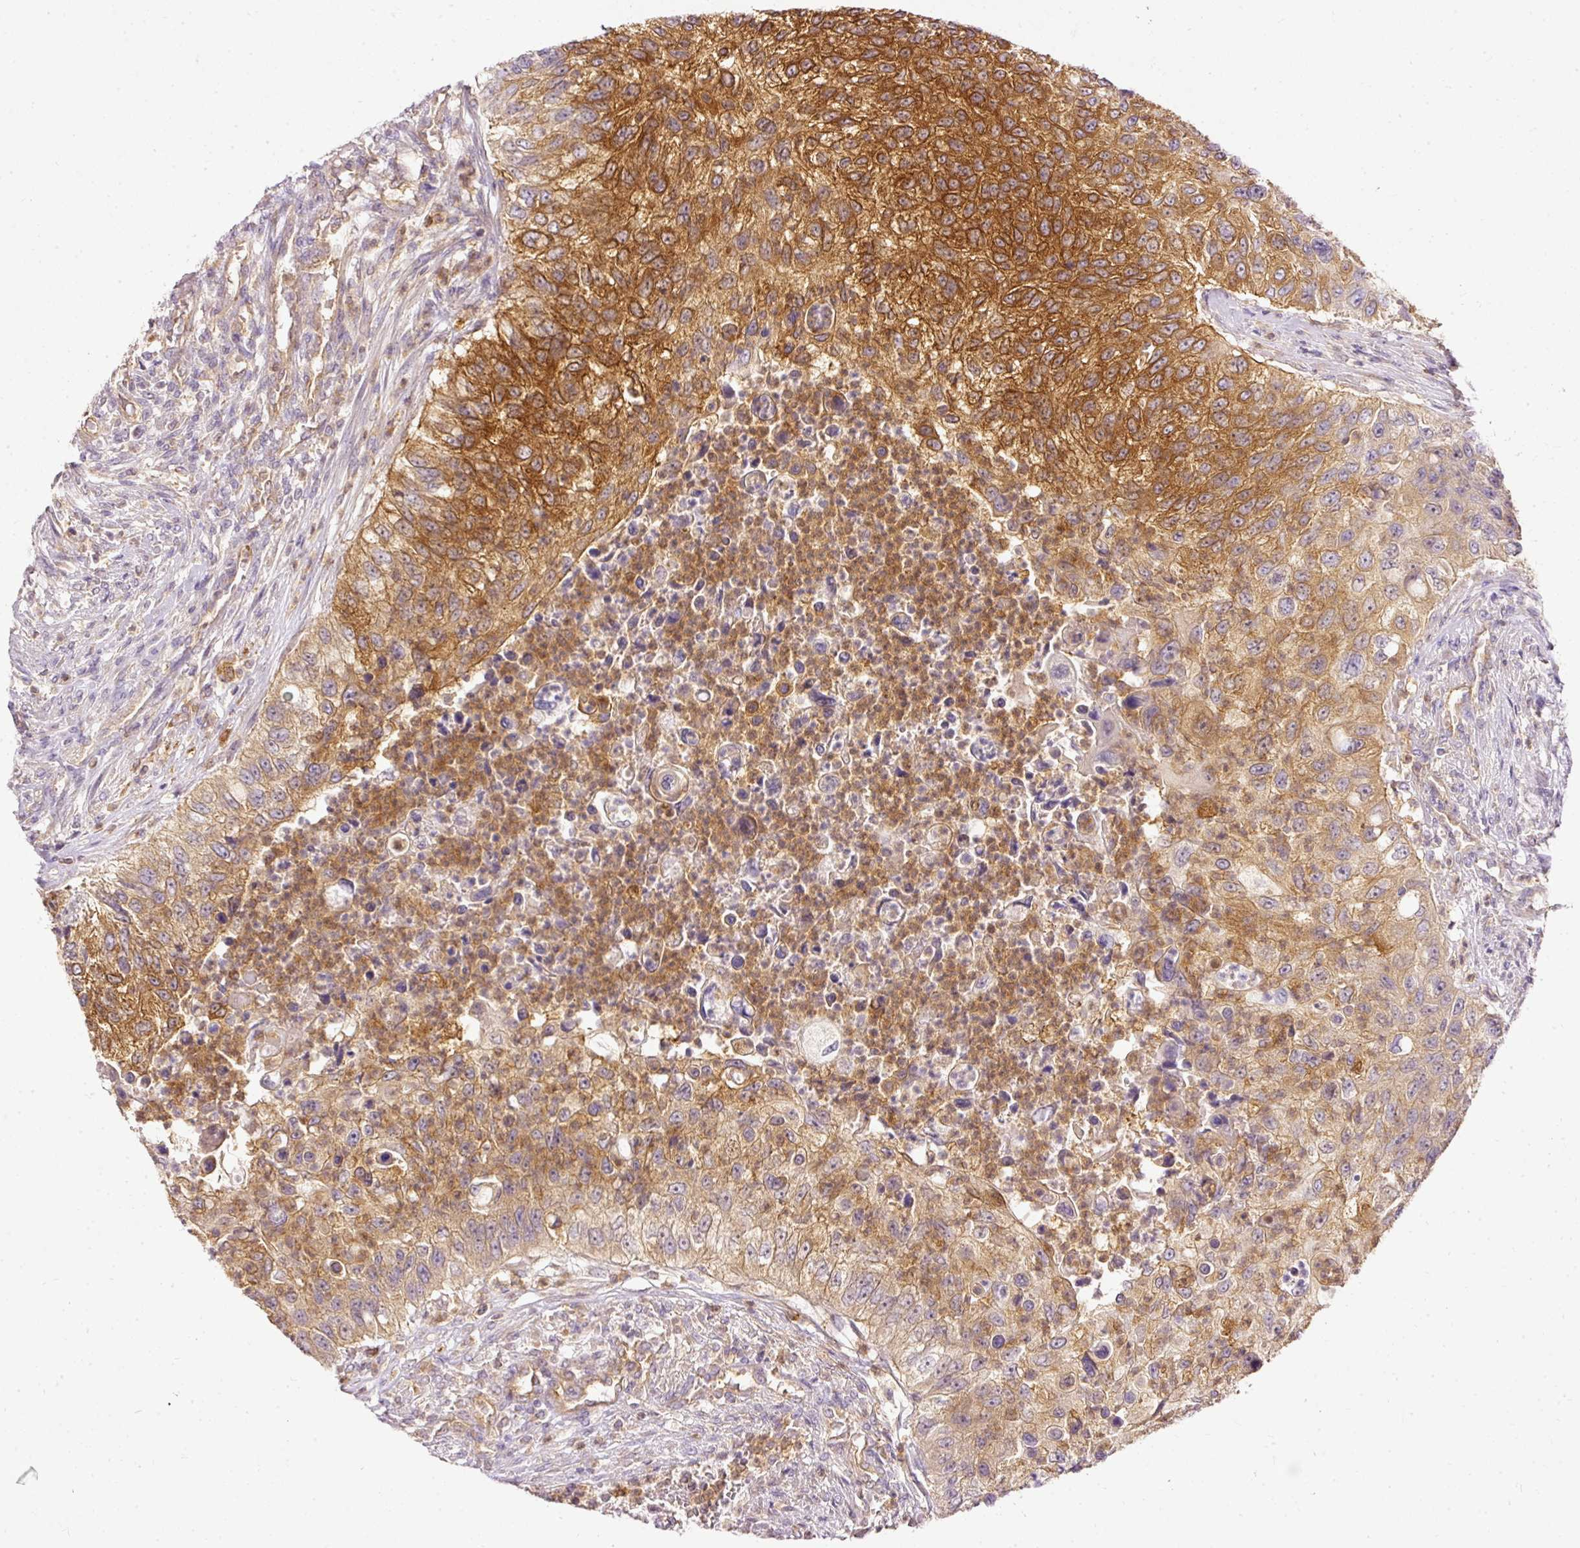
{"staining": {"intensity": "strong", "quantity": ">75%", "location": "cytoplasmic/membranous"}, "tissue": "urothelial cancer", "cell_type": "Tumor cells", "image_type": "cancer", "snomed": [{"axis": "morphology", "description": "Urothelial carcinoma, High grade"}, {"axis": "topography", "description": "Urinary bladder"}], "caption": "There is high levels of strong cytoplasmic/membranous expression in tumor cells of urothelial cancer, as demonstrated by immunohistochemical staining (brown color).", "gene": "ARMH3", "patient": {"sex": "female", "age": 60}}